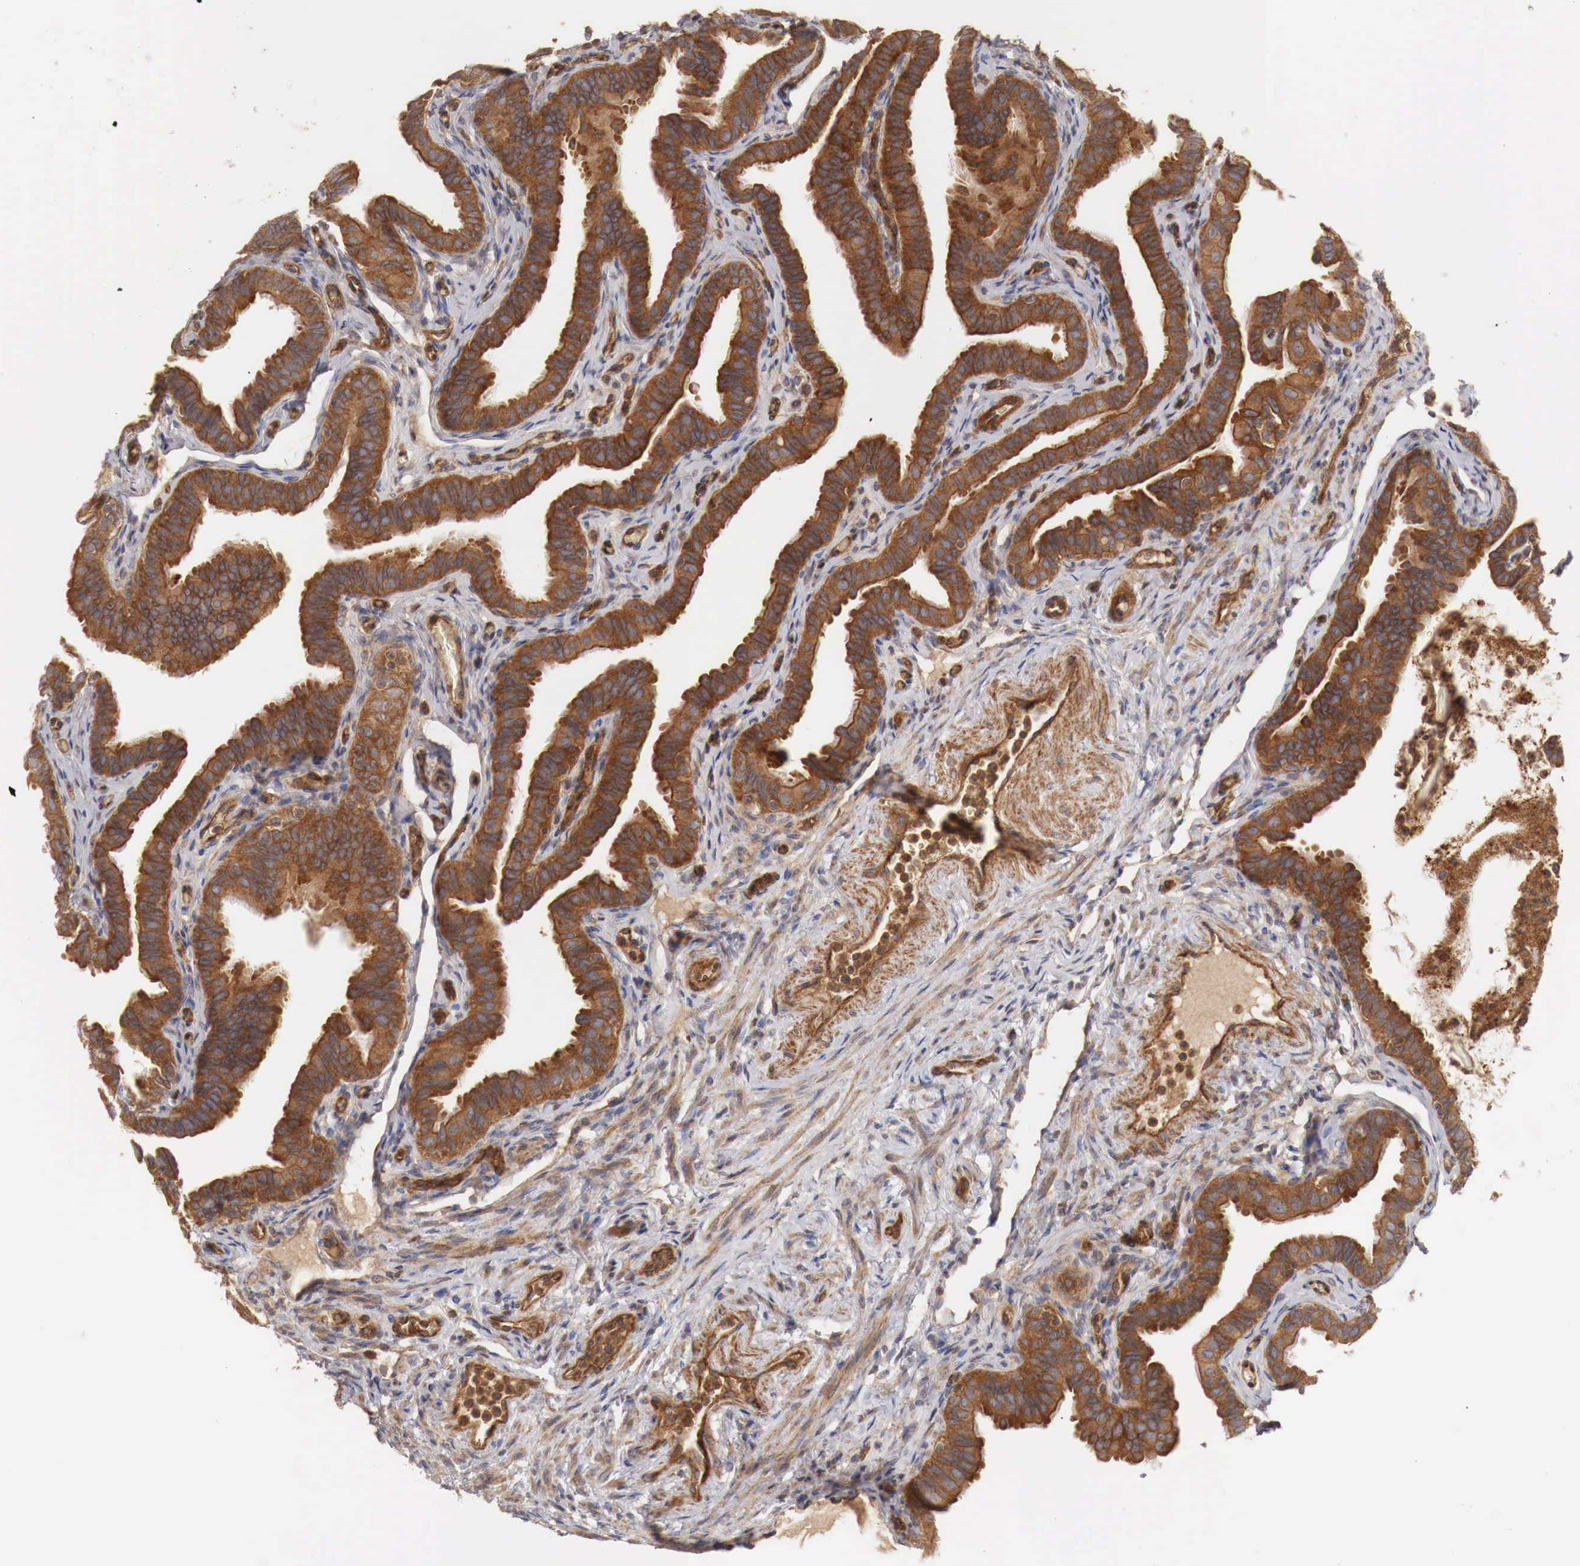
{"staining": {"intensity": "strong", "quantity": ">75%", "location": "cytoplasmic/membranous"}, "tissue": "fallopian tube", "cell_type": "Glandular cells", "image_type": "normal", "snomed": [{"axis": "morphology", "description": "Normal tissue, NOS"}, {"axis": "topography", "description": "Fallopian tube"}], "caption": "Approximately >75% of glandular cells in normal human fallopian tube demonstrate strong cytoplasmic/membranous protein positivity as visualized by brown immunohistochemical staining.", "gene": "ARMCX4", "patient": {"sex": "female", "age": 38}}